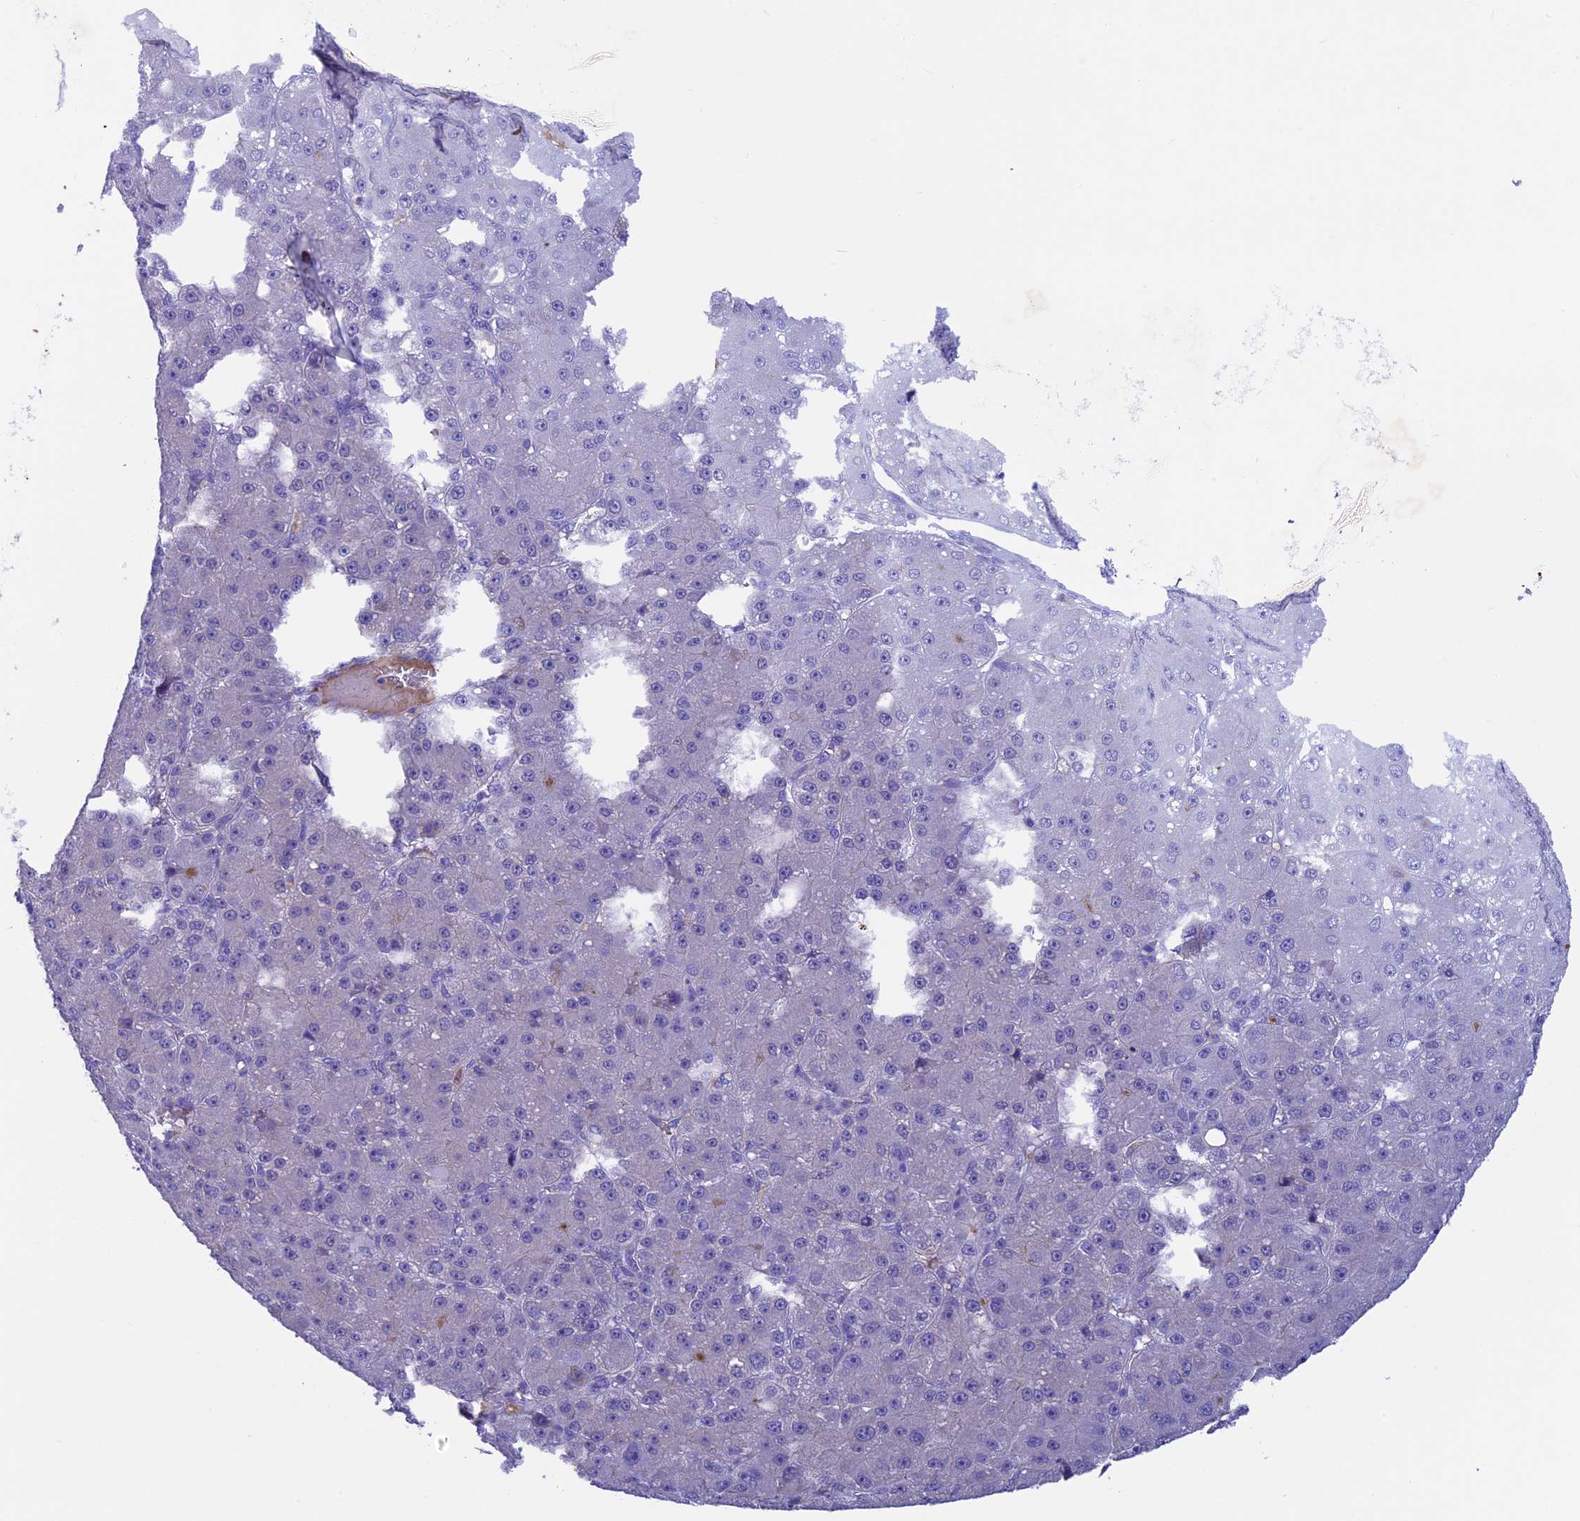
{"staining": {"intensity": "negative", "quantity": "none", "location": "none"}, "tissue": "liver cancer", "cell_type": "Tumor cells", "image_type": "cancer", "snomed": [{"axis": "morphology", "description": "Carcinoma, Hepatocellular, NOS"}, {"axis": "topography", "description": "Liver"}], "caption": "Immunohistochemistry photomicrograph of neoplastic tissue: liver cancer stained with DAB displays no significant protein expression in tumor cells. (DAB IHC with hematoxylin counter stain).", "gene": "IGSF6", "patient": {"sex": "male", "age": 67}}